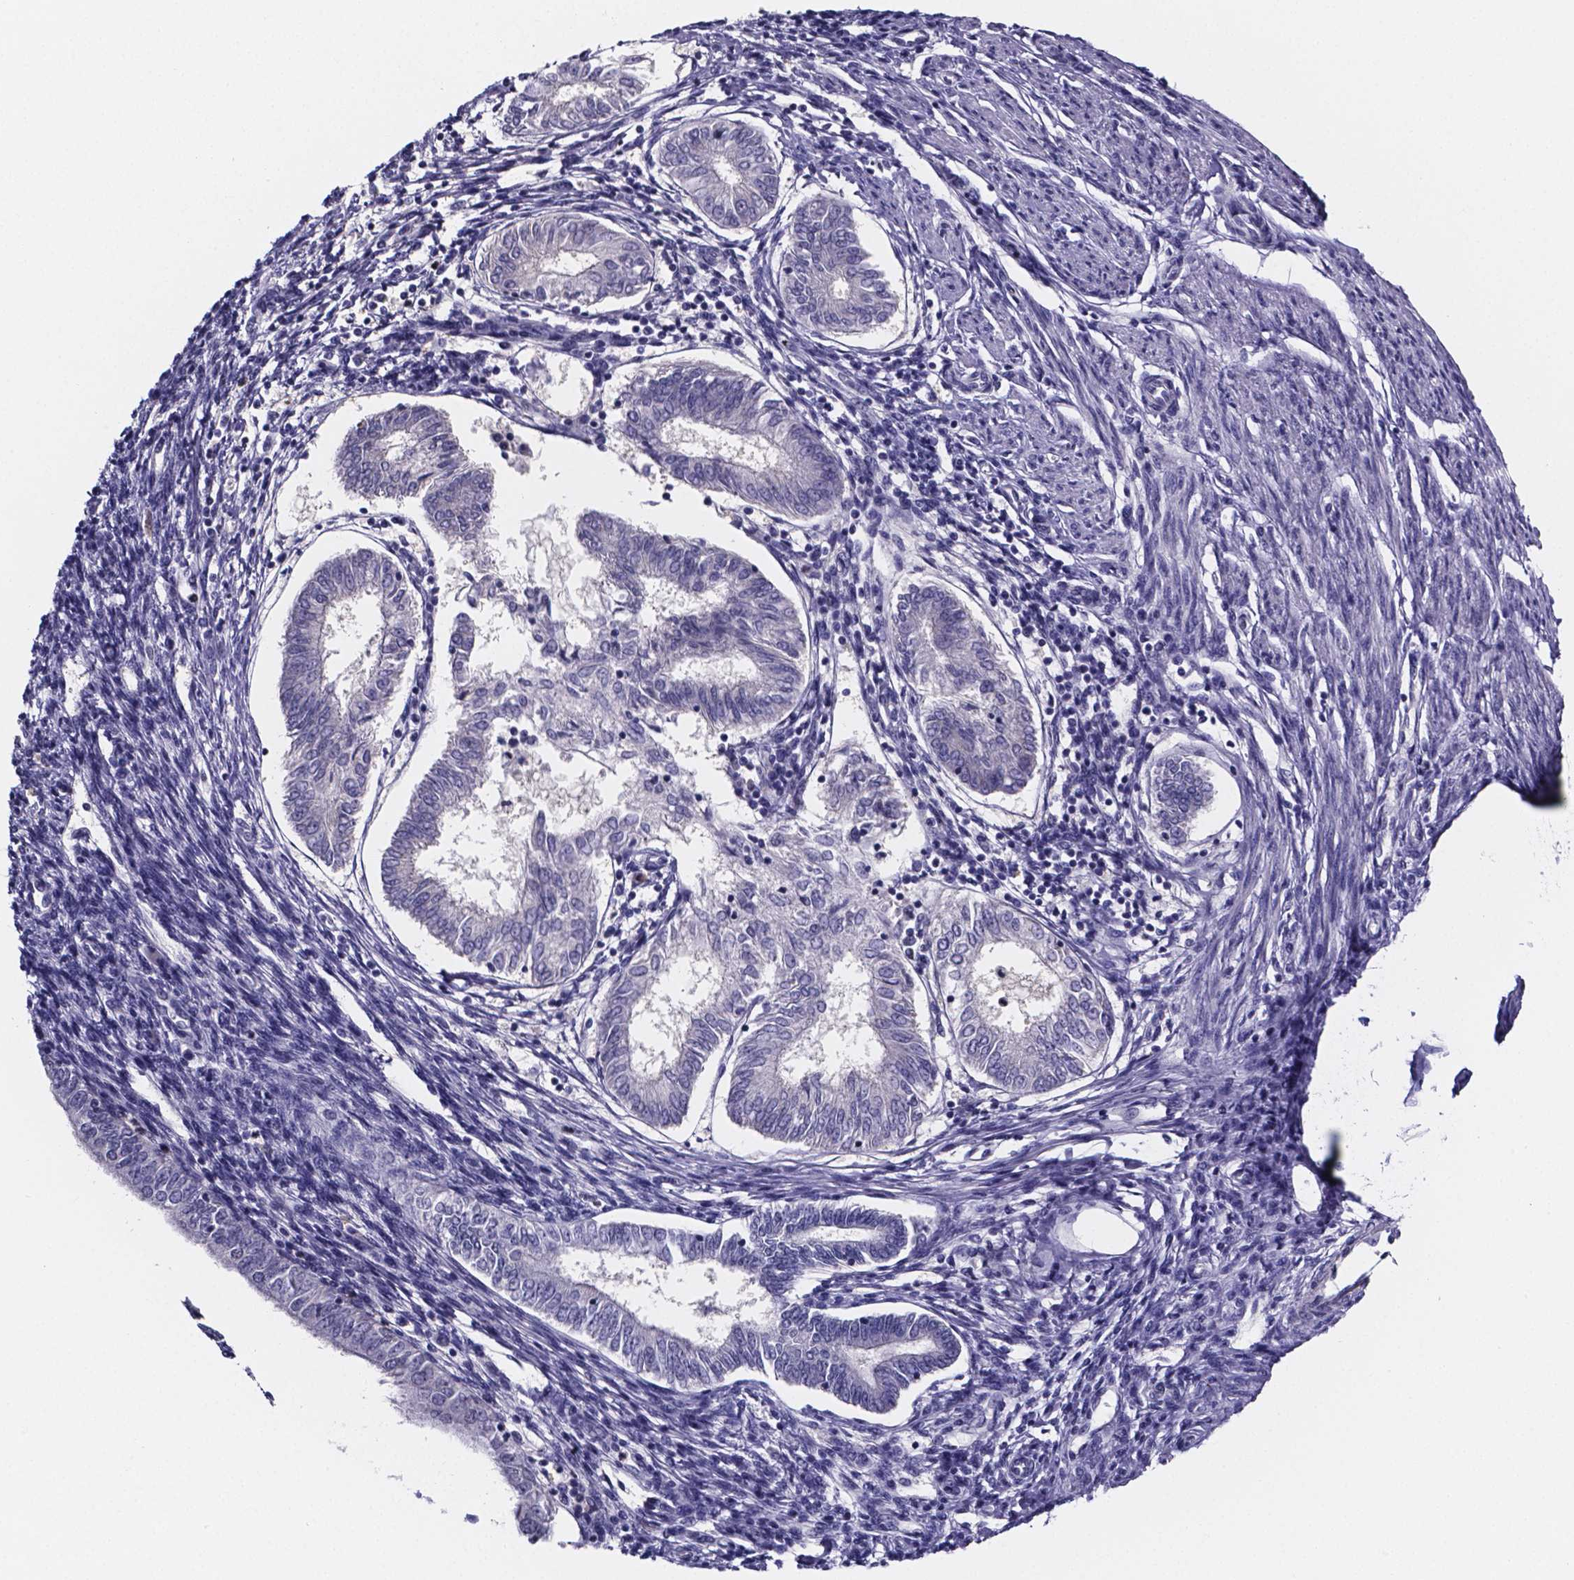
{"staining": {"intensity": "negative", "quantity": "none", "location": "none"}, "tissue": "endometrial cancer", "cell_type": "Tumor cells", "image_type": "cancer", "snomed": [{"axis": "morphology", "description": "Adenocarcinoma, NOS"}, {"axis": "topography", "description": "Endometrium"}], "caption": "This is a micrograph of immunohistochemistry (IHC) staining of adenocarcinoma (endometrial), which shows no positivity in tumor cells.", "gene": "IZUMO1", "patient": {"sex": "female", "age": 68}}